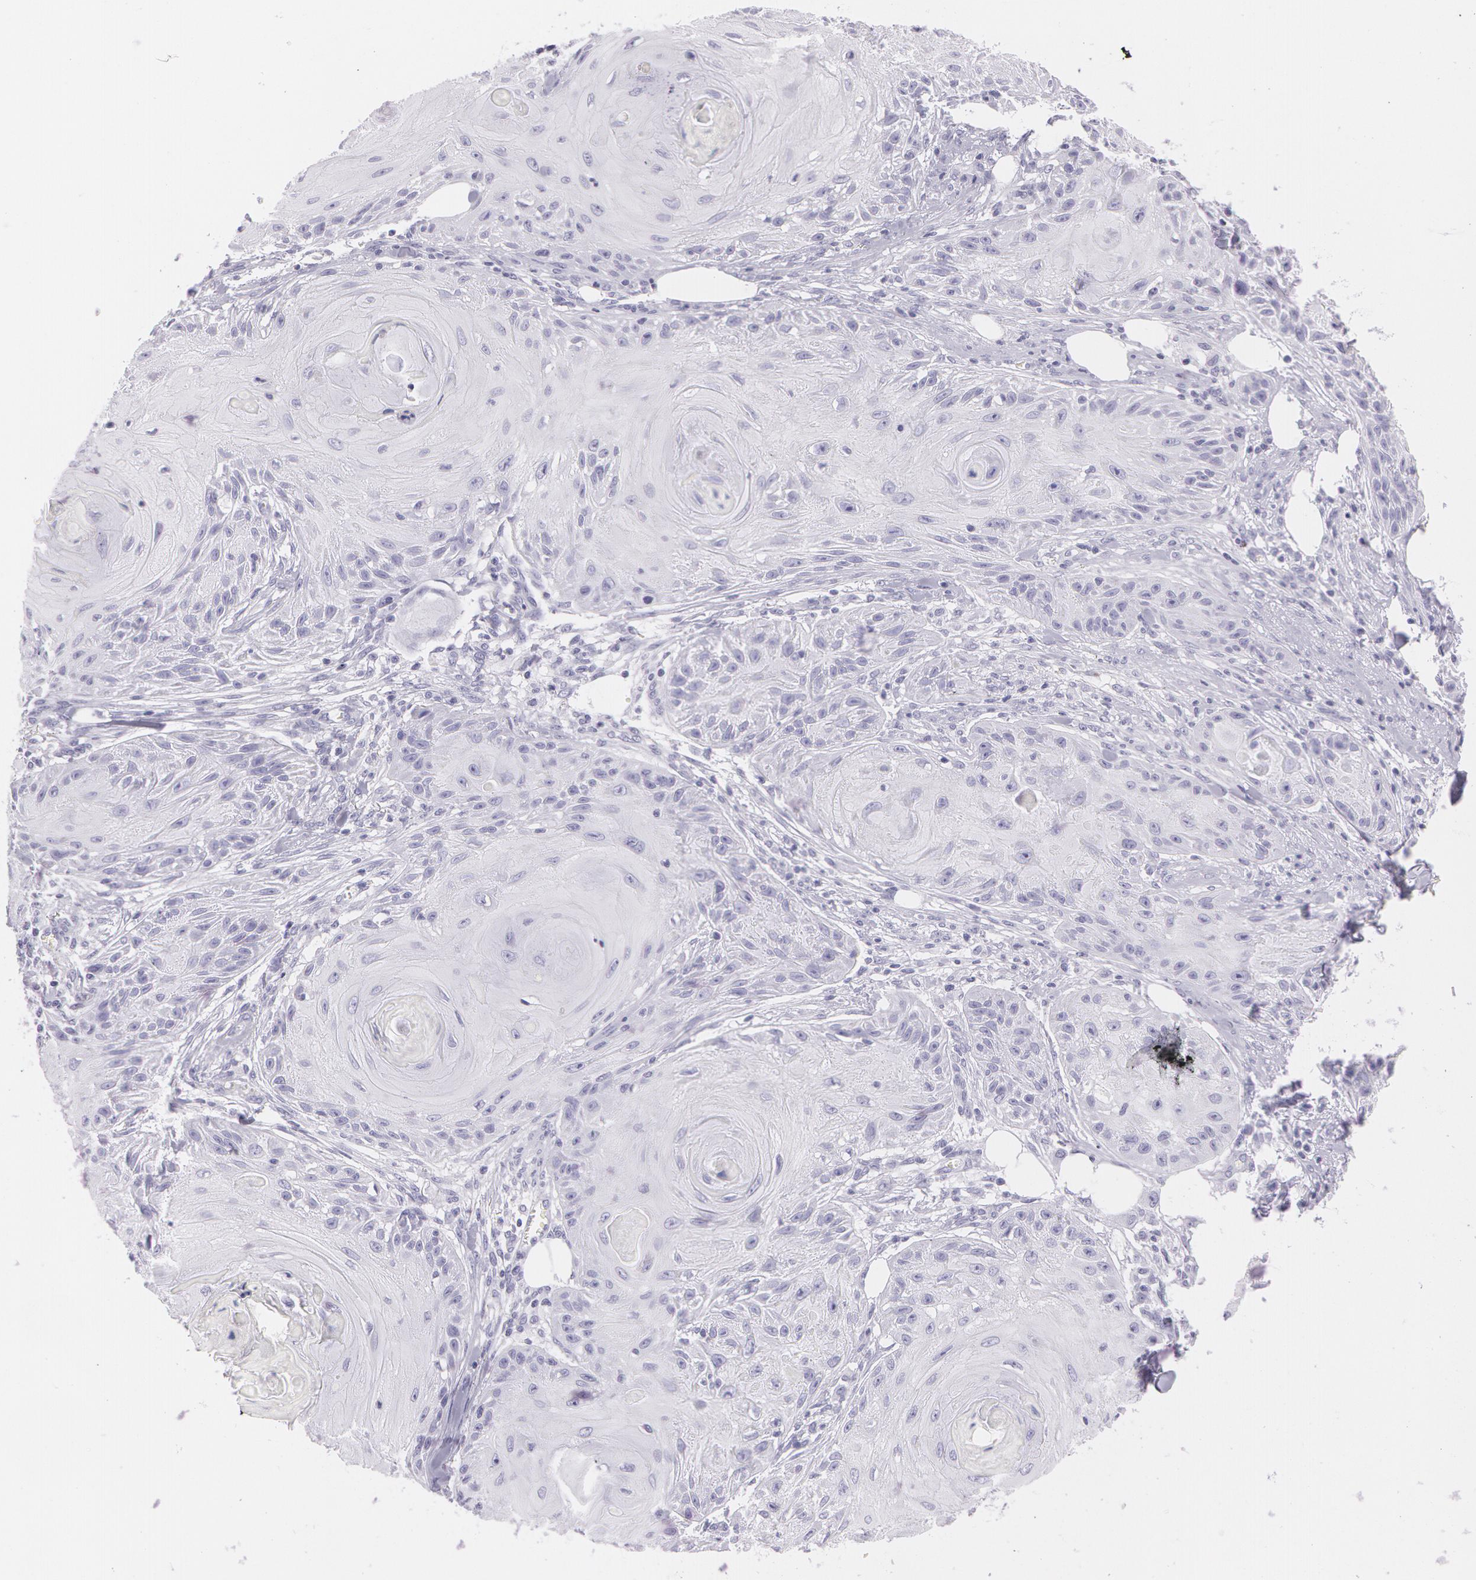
{"staining": {"intensity": "negative", "quantity": "none", "location": "none"}, "tissue": "skin cancer", "cell_type": "Tumor cells", "image_type": "cancer", "snomed": [{"axis": "morphology", "description": "Squamous cell carcinoma, NOS"}, {"axis": "topography", "description": "Skin"}], "caption": "Immunohistochemistry (IHC) photomicrograph of squamous cell carcinoma (skin) stained for a protein (brown), which reveals no positivity in tumor cells.", "gene": "SNCG", "patient": {"sex": "female", "age": 88}}